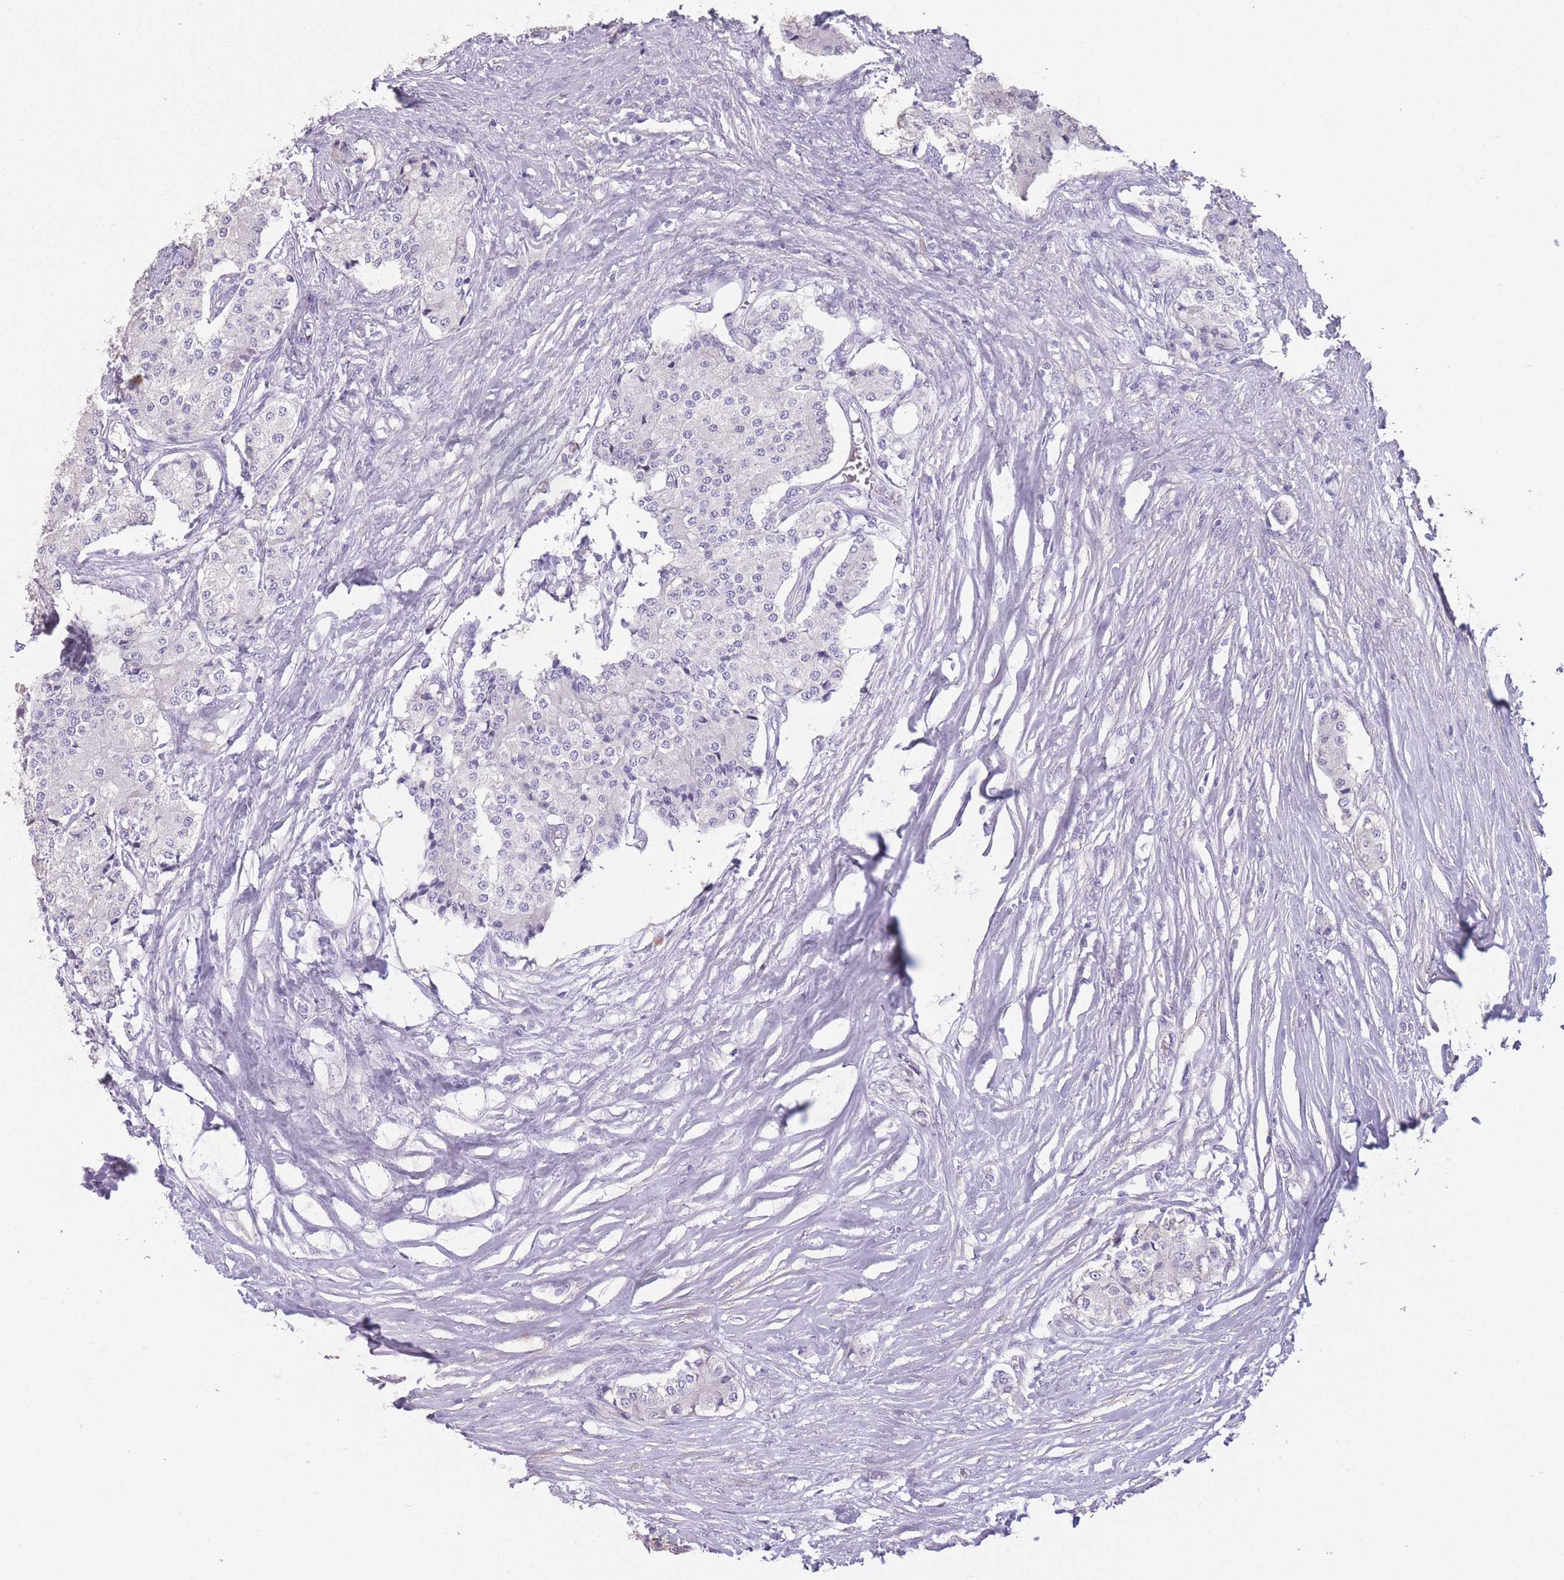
{"staining": {"intensity": "negative", "quantity": "none", "location": "none"}, "tissue": "carcinoid", "cell_type": "Tumor cells", "image_type": "cancer", "snomed": [{"axis": "morphology", "description": "Carcinoid, malignant, NOS"}, {"axis": "topography", "description": "Colon"}], "caption": "A high-resolution histopathology image shows IHC staining of carcinoid, which exhibits no significant expression in tumor cells.", "gene": "DCANP1", "patient": {"sex": "female", "age": 52}}